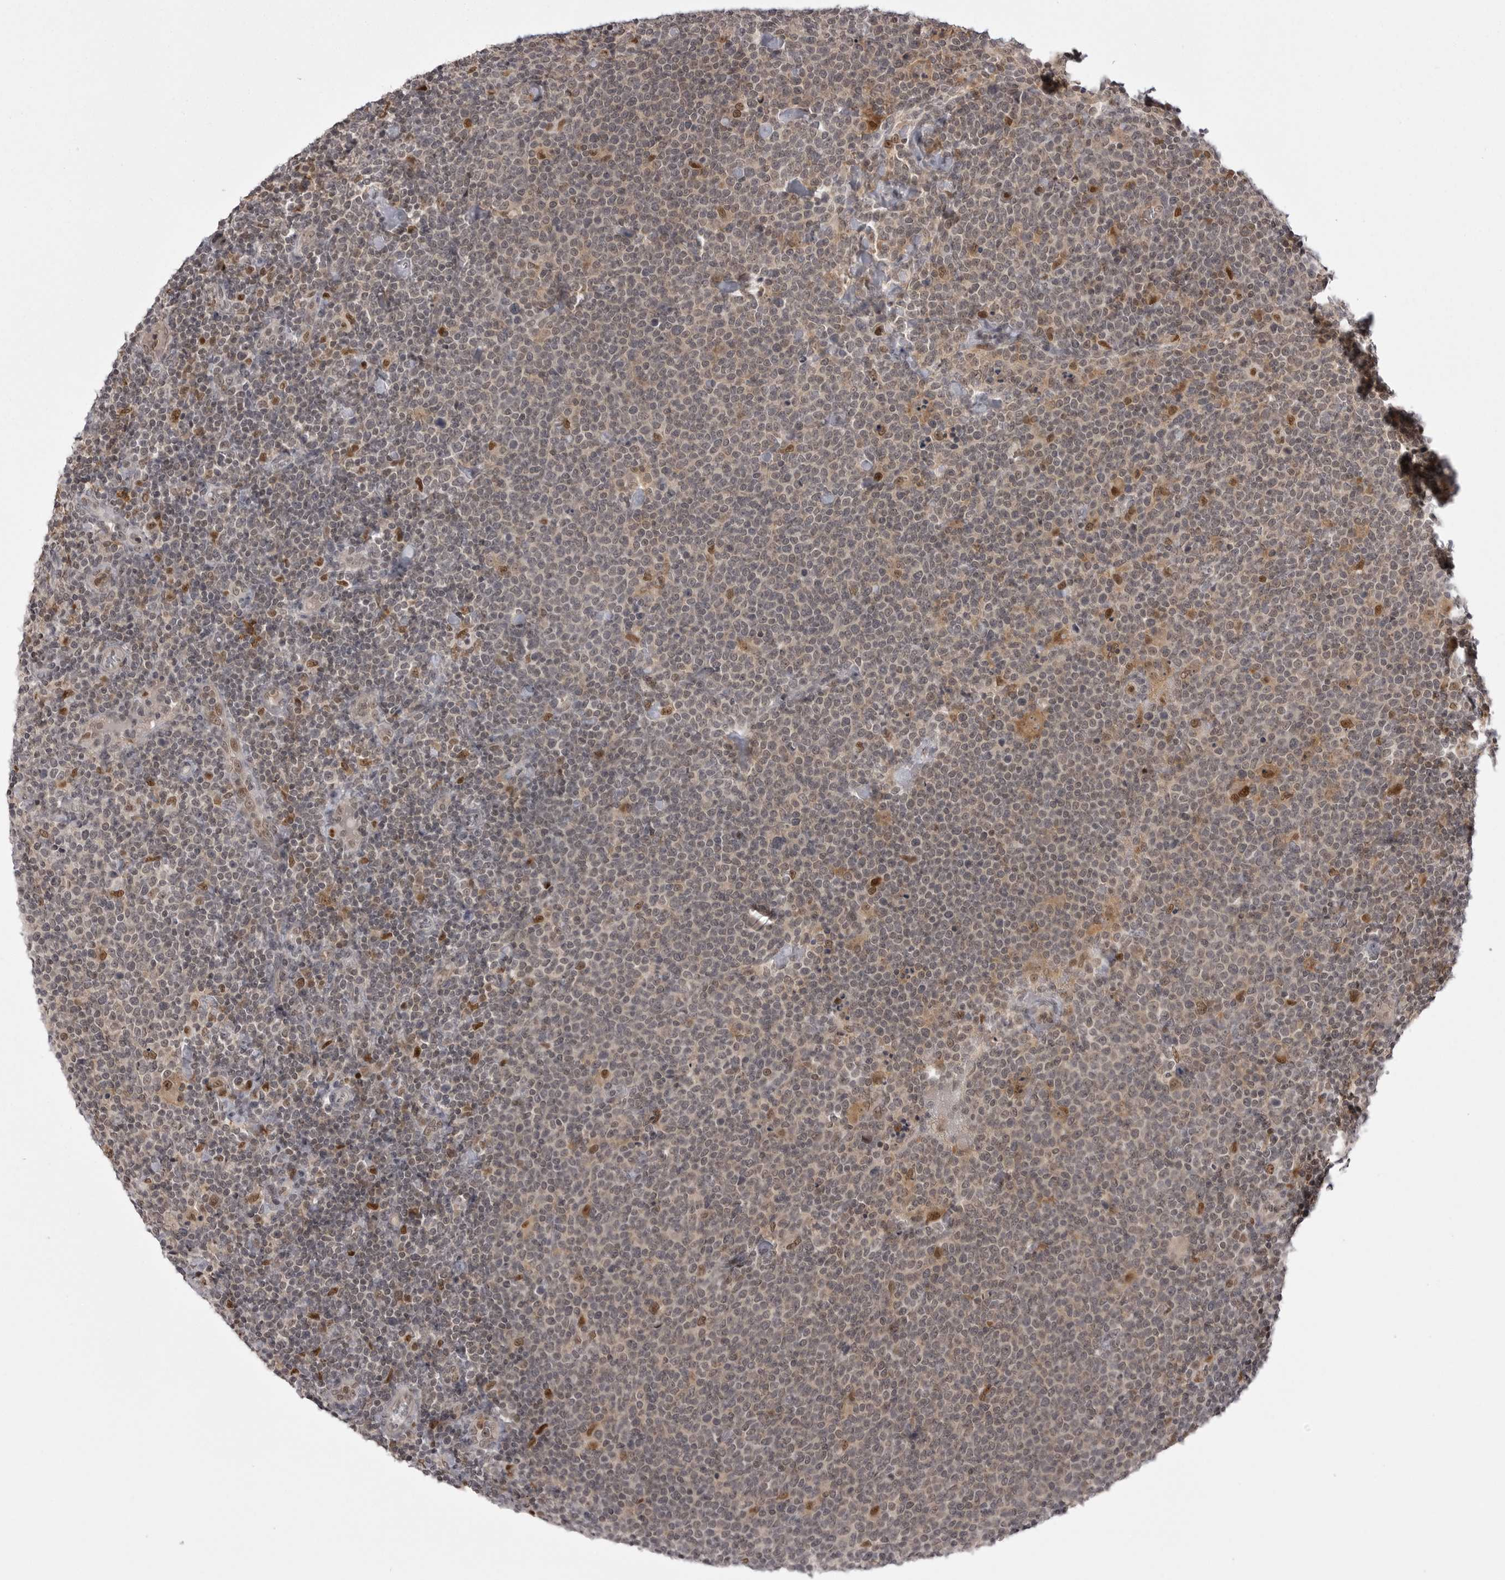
{"staining": {"intensity": "weak", "quantity": "<25%", "location": "nuclear"}, "tissue": "lymphoma", "cell_type": "Tumor cells", "image_type": "cancer", "snomed": [{"axis": "morphology", "description": "Malignant lymphoma, non-Hodgkin's type, High grade"}, {"axis": "topography", "description": "Lymph node"}], "caption": "High power microscopy photomicrograph of an immunohistochemistry (IHC) micrograph of high-grade malignant lymphoma, non-Hodgkin's type, revealing no significant positivity in tumor cells. Nuclei are stained in blue.", "gene": "PTK2B", "patient": {"sex": "male", "age": 61}}